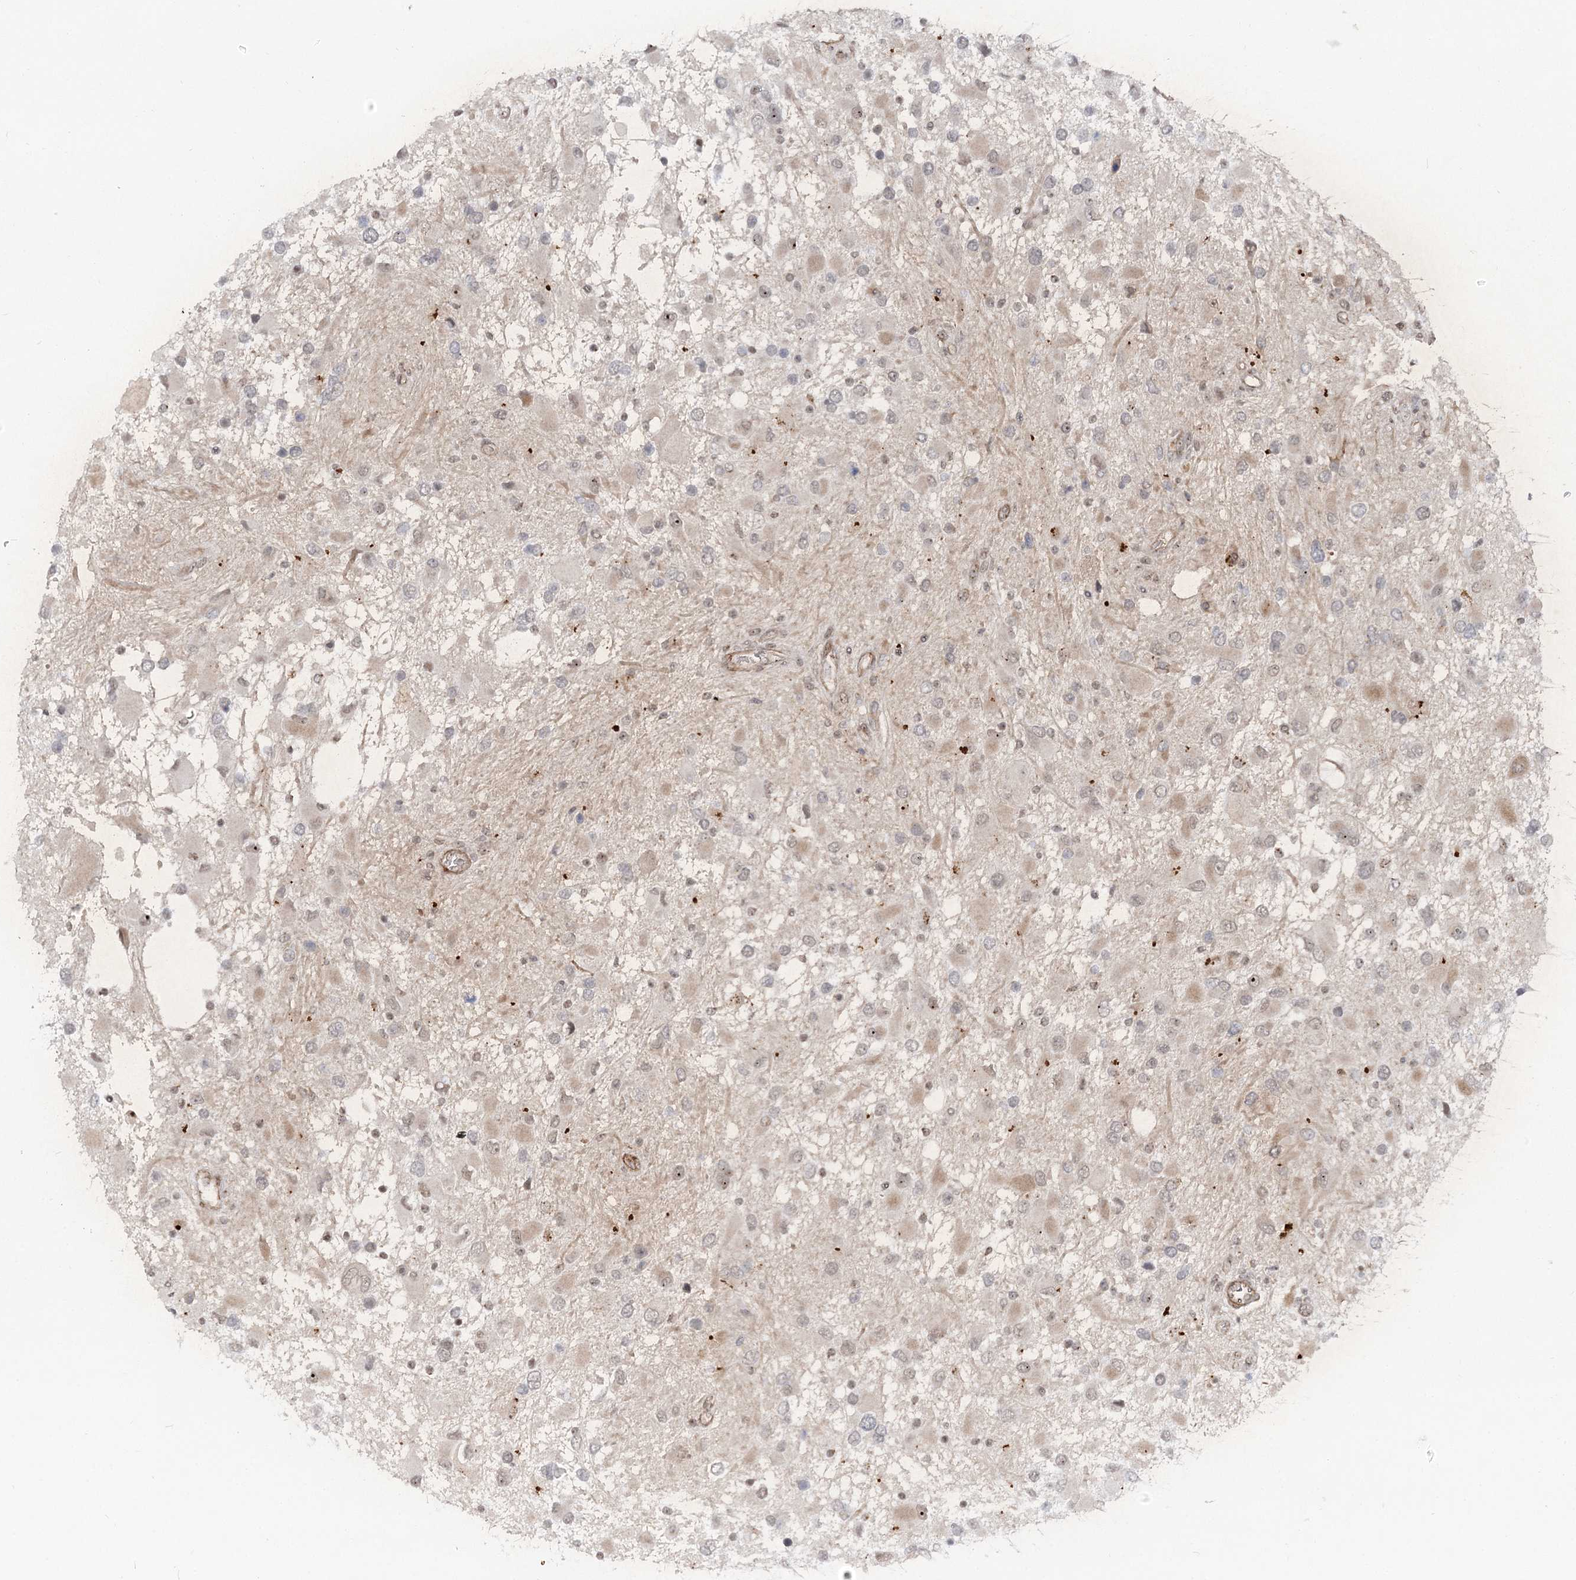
{"staining": {"intensity": "weak", "quantity": "<25%", "location": "nuclear"}, "tissue": "glioma", "cell_type": "Tumor cells", "image_type": "cancer", "snomed": [{"axis": "morphology", "description": "Glioma, malignant, High grade"}, {"axis": "topography", "description": "Brain"}], "caption": "The micrograph demonstrates no staining of tumor cells in glioma.", "gene": "GNL3L", "patient": {"sex": "male", "age": 53}}